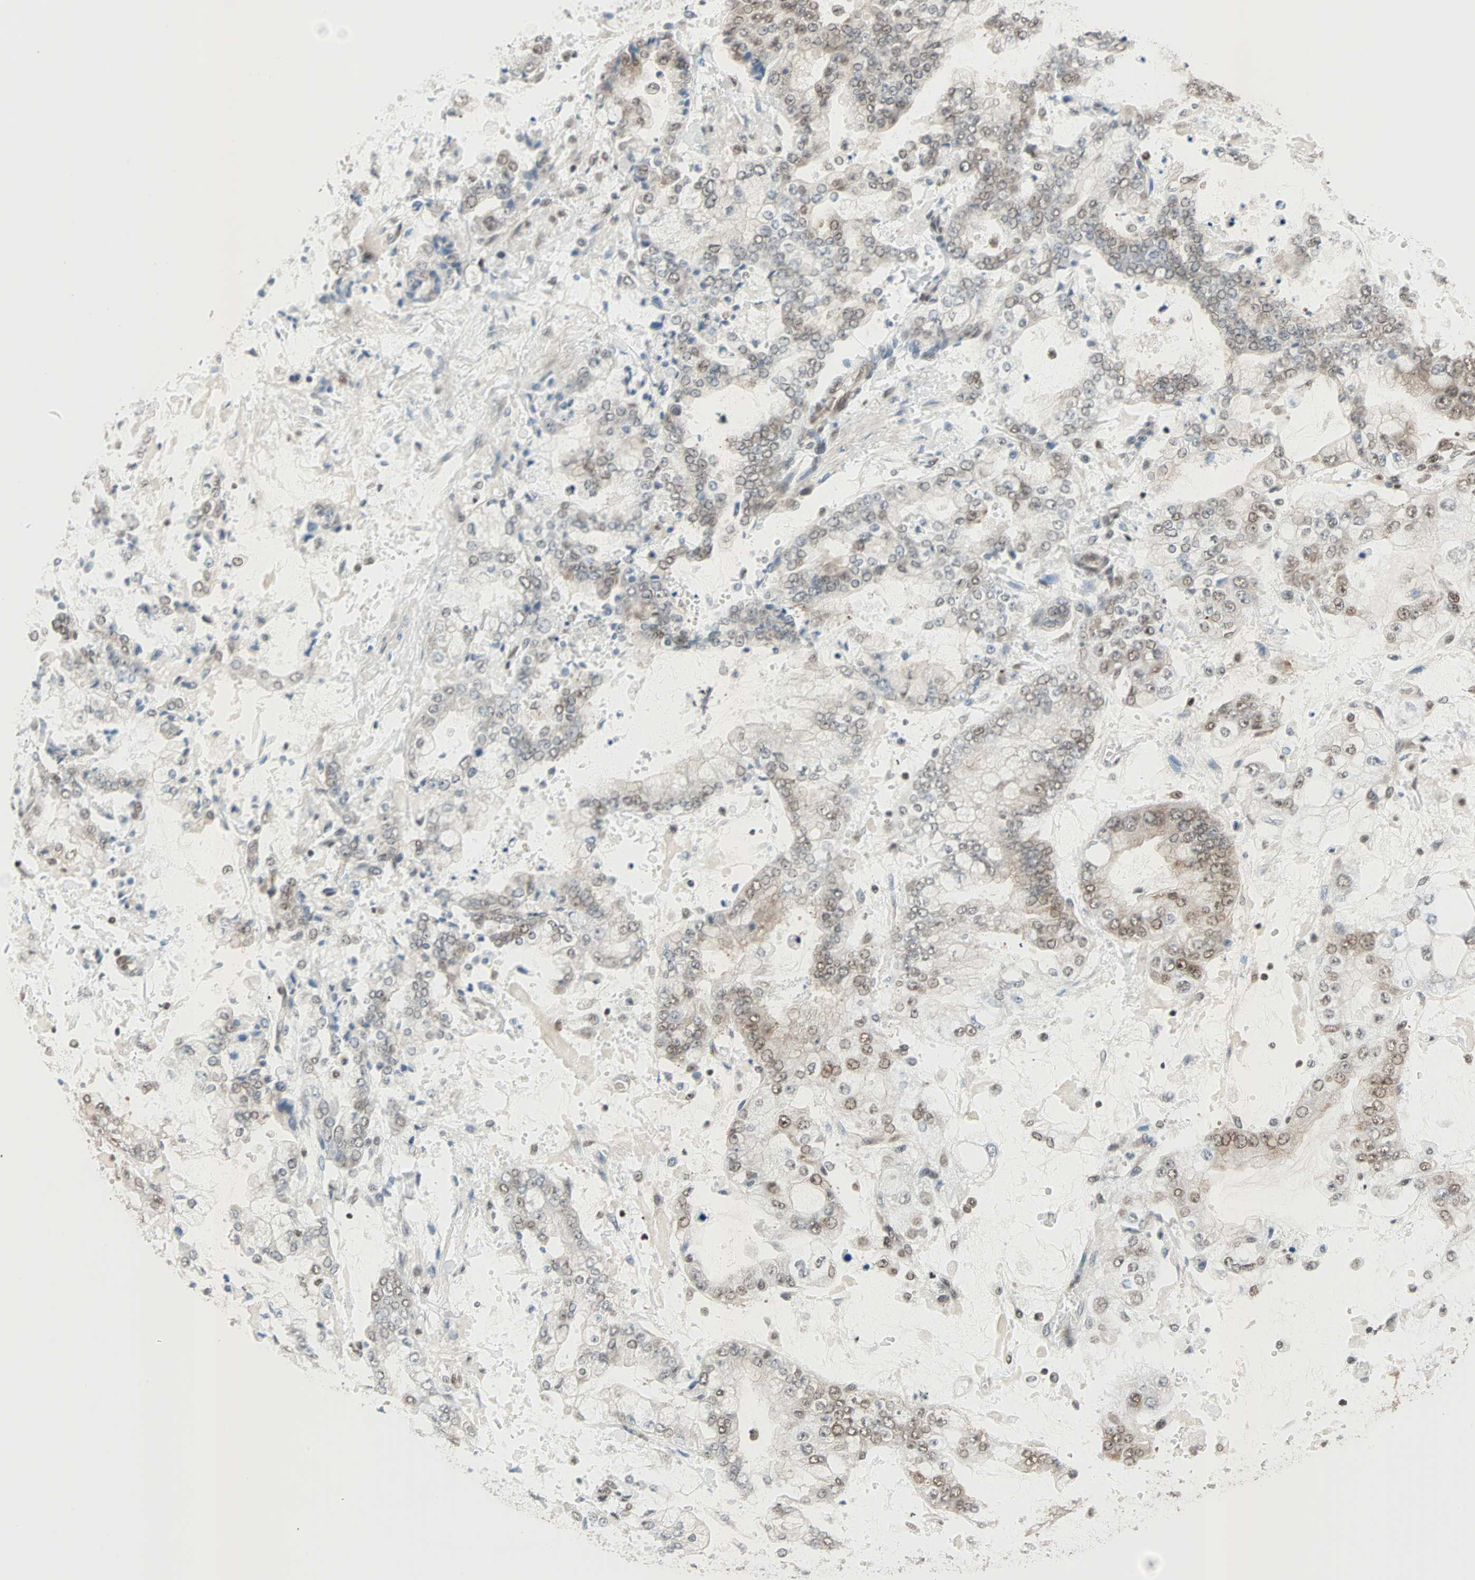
{"staining": {"intensity": "weak", "quantity": "<25%", "location": "nuclear"}, "tissue": "stomach cancer", "cell_type": "Tumor cells", "image_type": "cancer", "snomed": [{"axis": "morphology", "description": "Adenocarcinoma, NOS"}, {"axis": "topography", "description": "Stomach"}], "caption": "Immunohistochemical staining of human stomach adenocarcinoma shows no significant positivity in tumor cells.", "gene": "DAZAP1", "patient": {"sex": "male", "age": 76}}